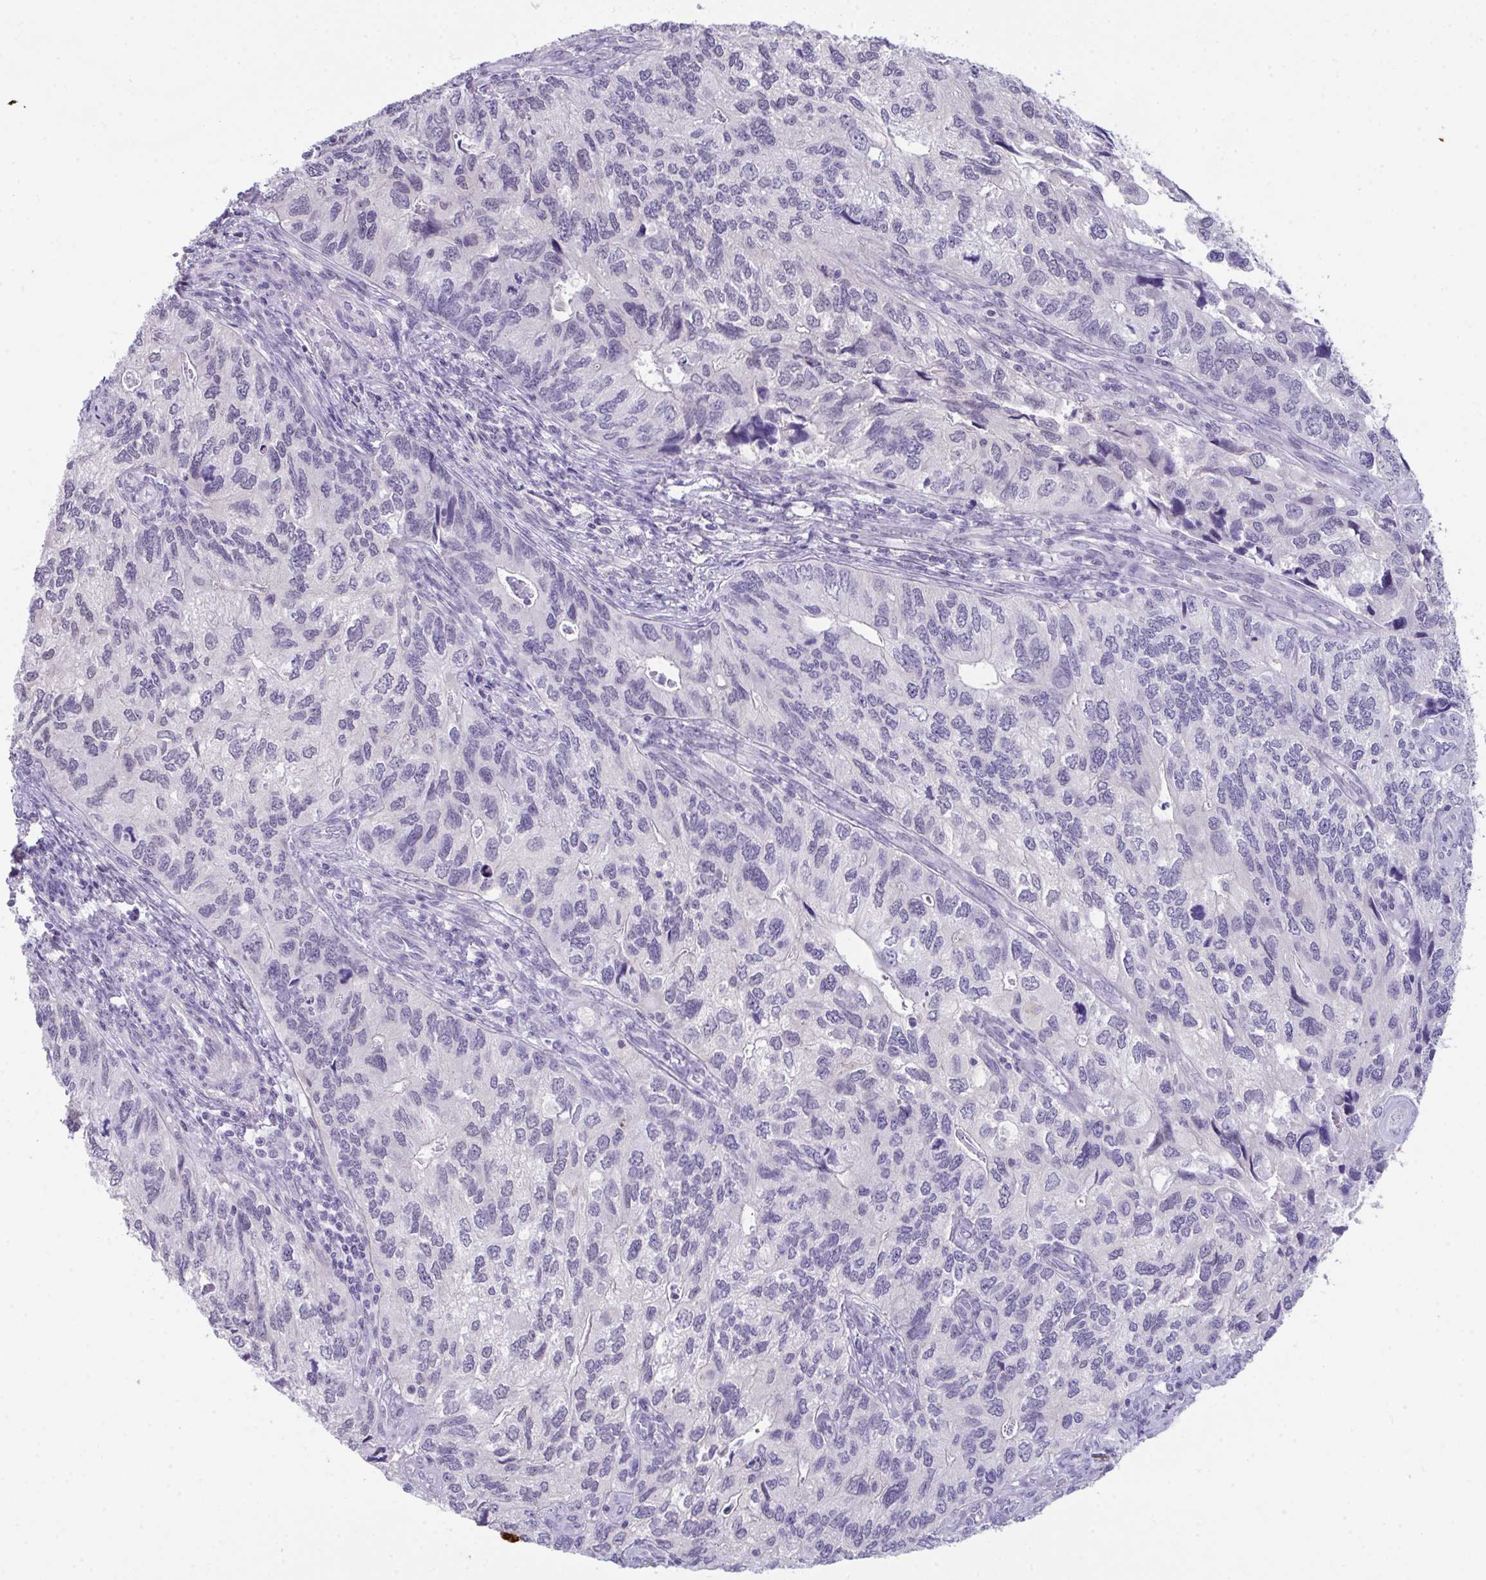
{"staining": {"intensity": "negative", "quantity": "none", "location": "none"}, "tissue": "endometrial cancer", "cell_type": "Tumor cells", "image_type": "cancer", "snomed": [{"axis": "morphology", "description": "Carcinoma, NOS"}, {"axis": "topography", "description": "Uterus"}], "caption": "Human endometrial carcinoma stained for a protein using IHC exhibits no positivity in tumor cells.", "gene": "ATP6V0D2", "patient": {"sex": "female", "age": 76}}